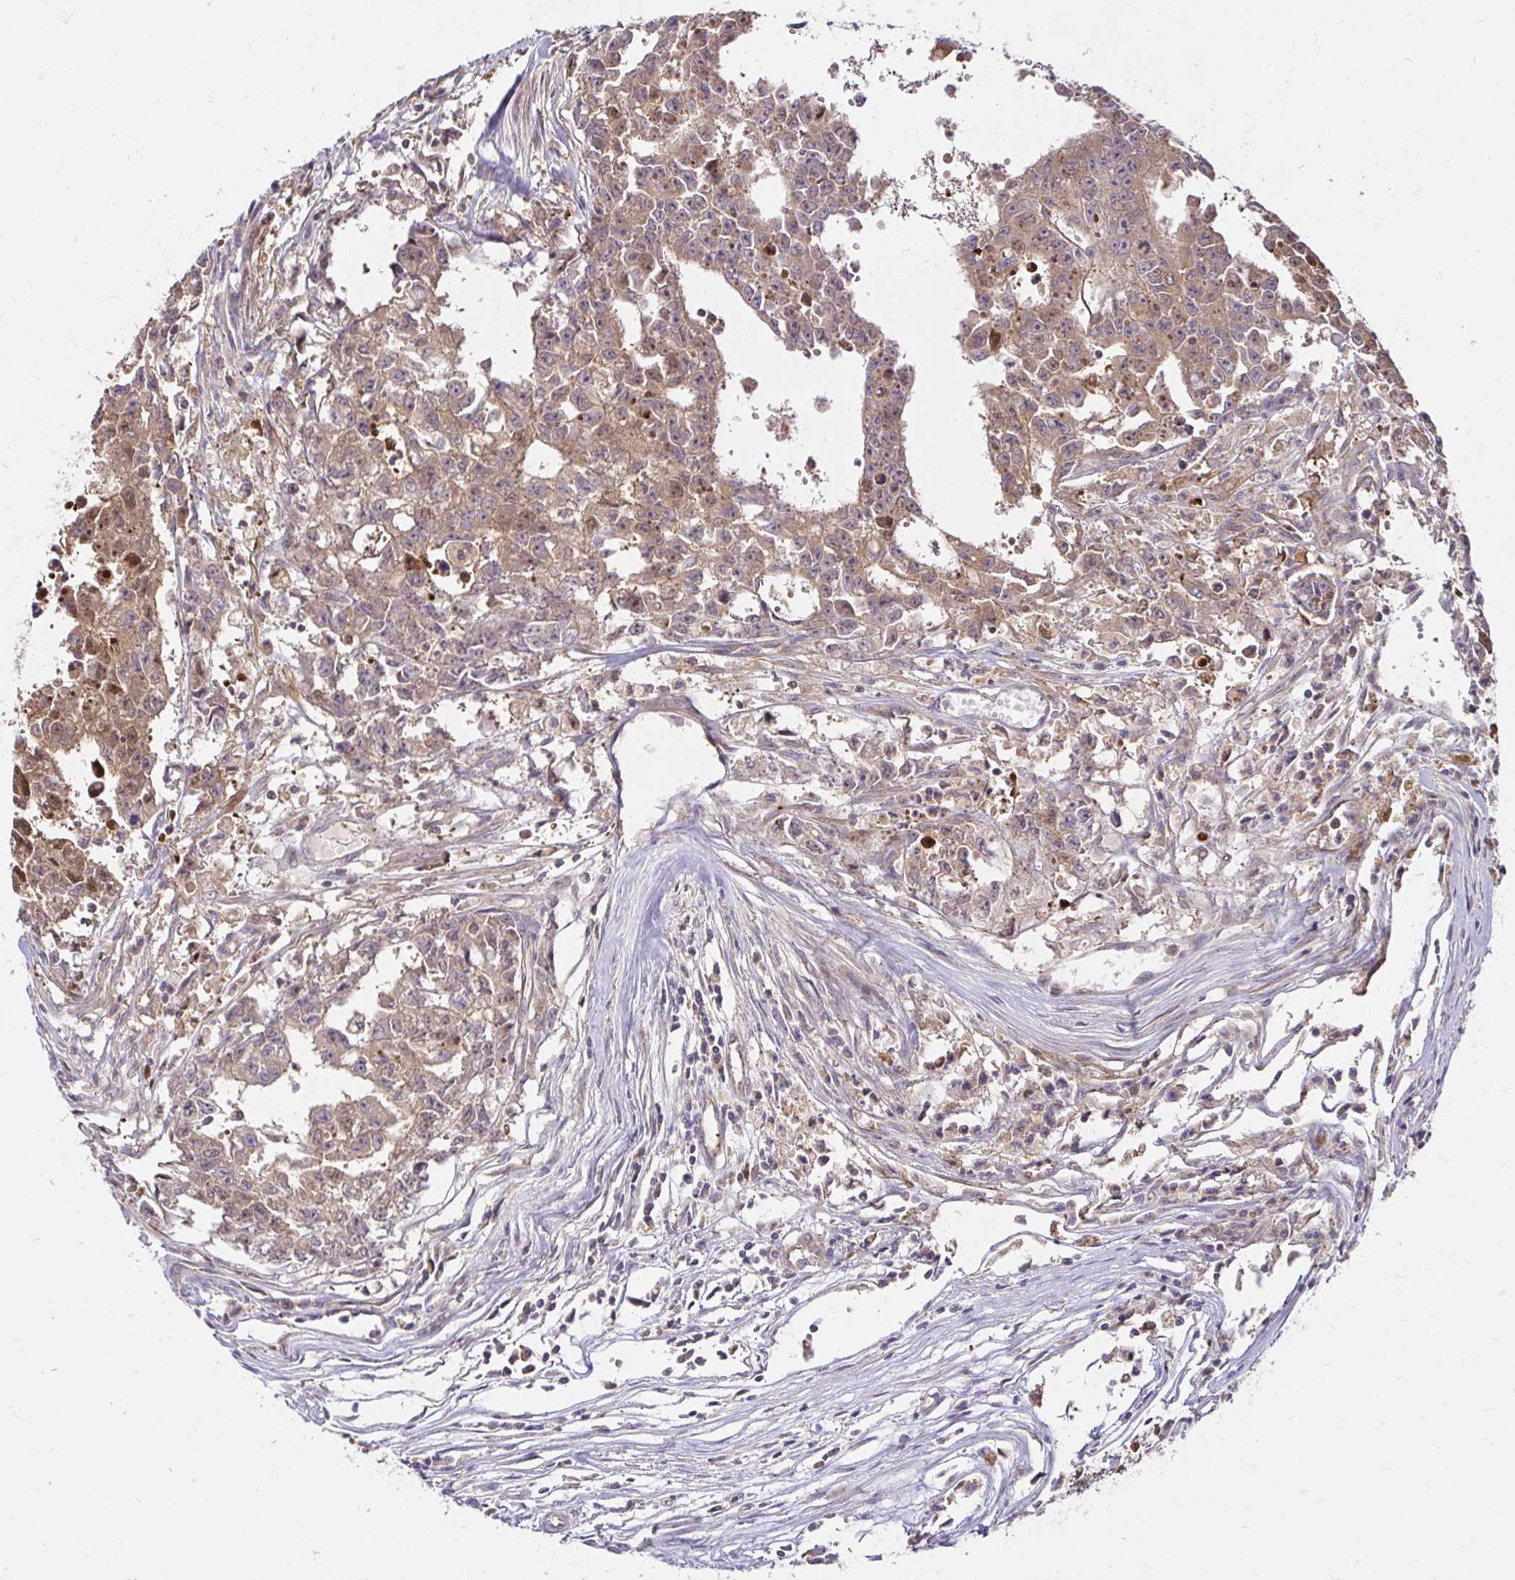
{"staining": {"intensity": "moderate", "quantity": "25%-75%", "location": "cytoplasmic/membranous"}, "tissue": "testis cancer", "cell_type": "Tumor cells", "image_type": "cancer", "snomed": [{"axis": "morphology", "description": "Carcinoma, Embryonal, NOS"}, {"axis": "morphology", "description": "Teratoma, malignant, NOS"}, {"axis": "topography", "description": "Testis"}], "caption": "Teratoma (malignant) (testis) tissue displays moderate cytoplasmic/membranous expression in approximately 25%-75% of tumor cells, visualized by immunohistochemistry.", "gene": "ITGA2", "patient": {"sex": "male", "age": 24}}